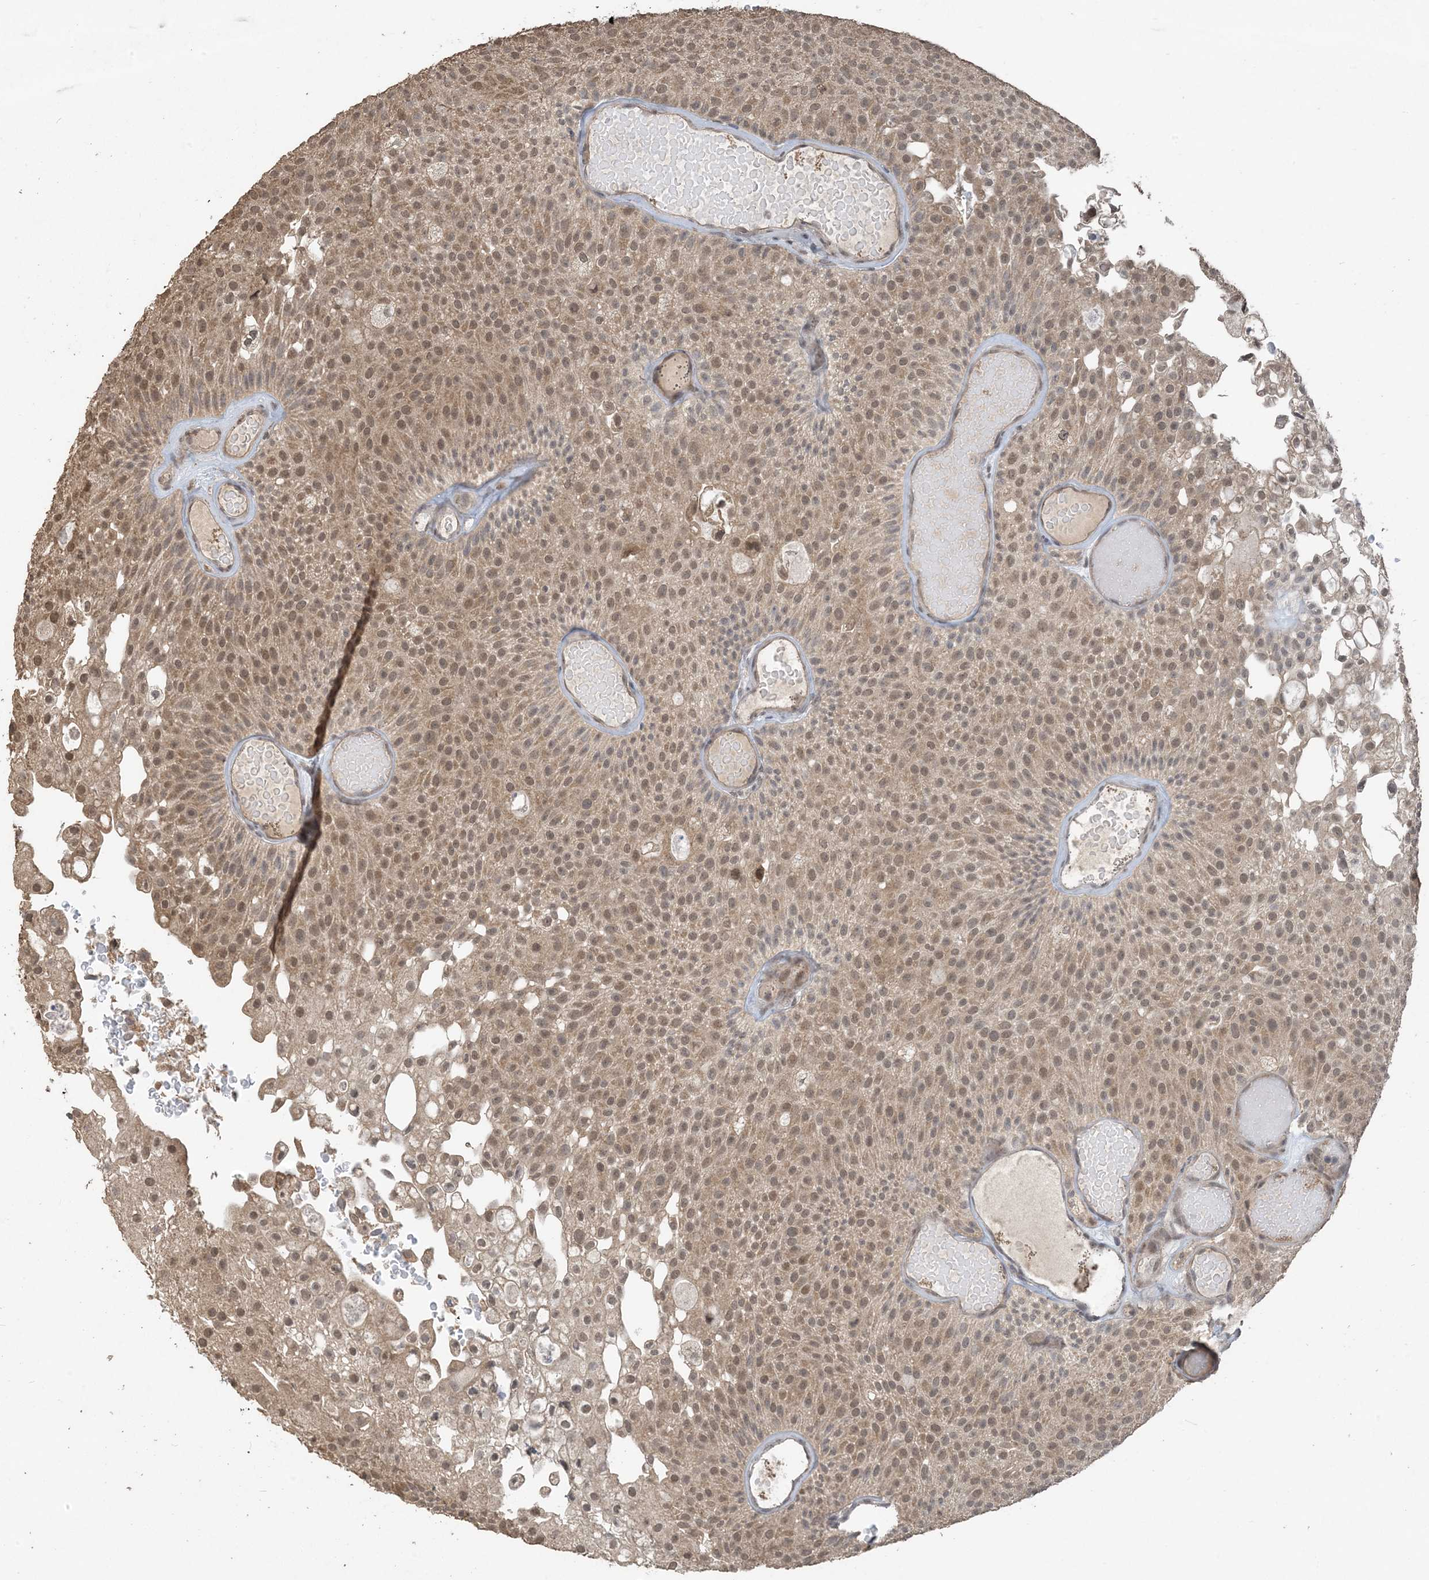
{"staining": {"intensity": "moderate", "quantity": ">75%", "location": "cytoplasmic/membranous,nuclear"}, "tissue": "urothelial cancer", "cell_type": "Tumor cells", "image_type": "cancer", "snomed": [{"axis": "morphology", "description": "Urothelial carcinoma, Low grade"}, {"axis": "topography", "description": "Urinary bladder"}], "caption": "This micrograph displays immunohistochemistry staining of urothelial cancer, with medium moderate cytoplasmic/membranous and nuclear positivity in approximately >75% of tumor cells.", "gene": "ZC3H12A", "patient": {"sex": "male", "age": 78}}